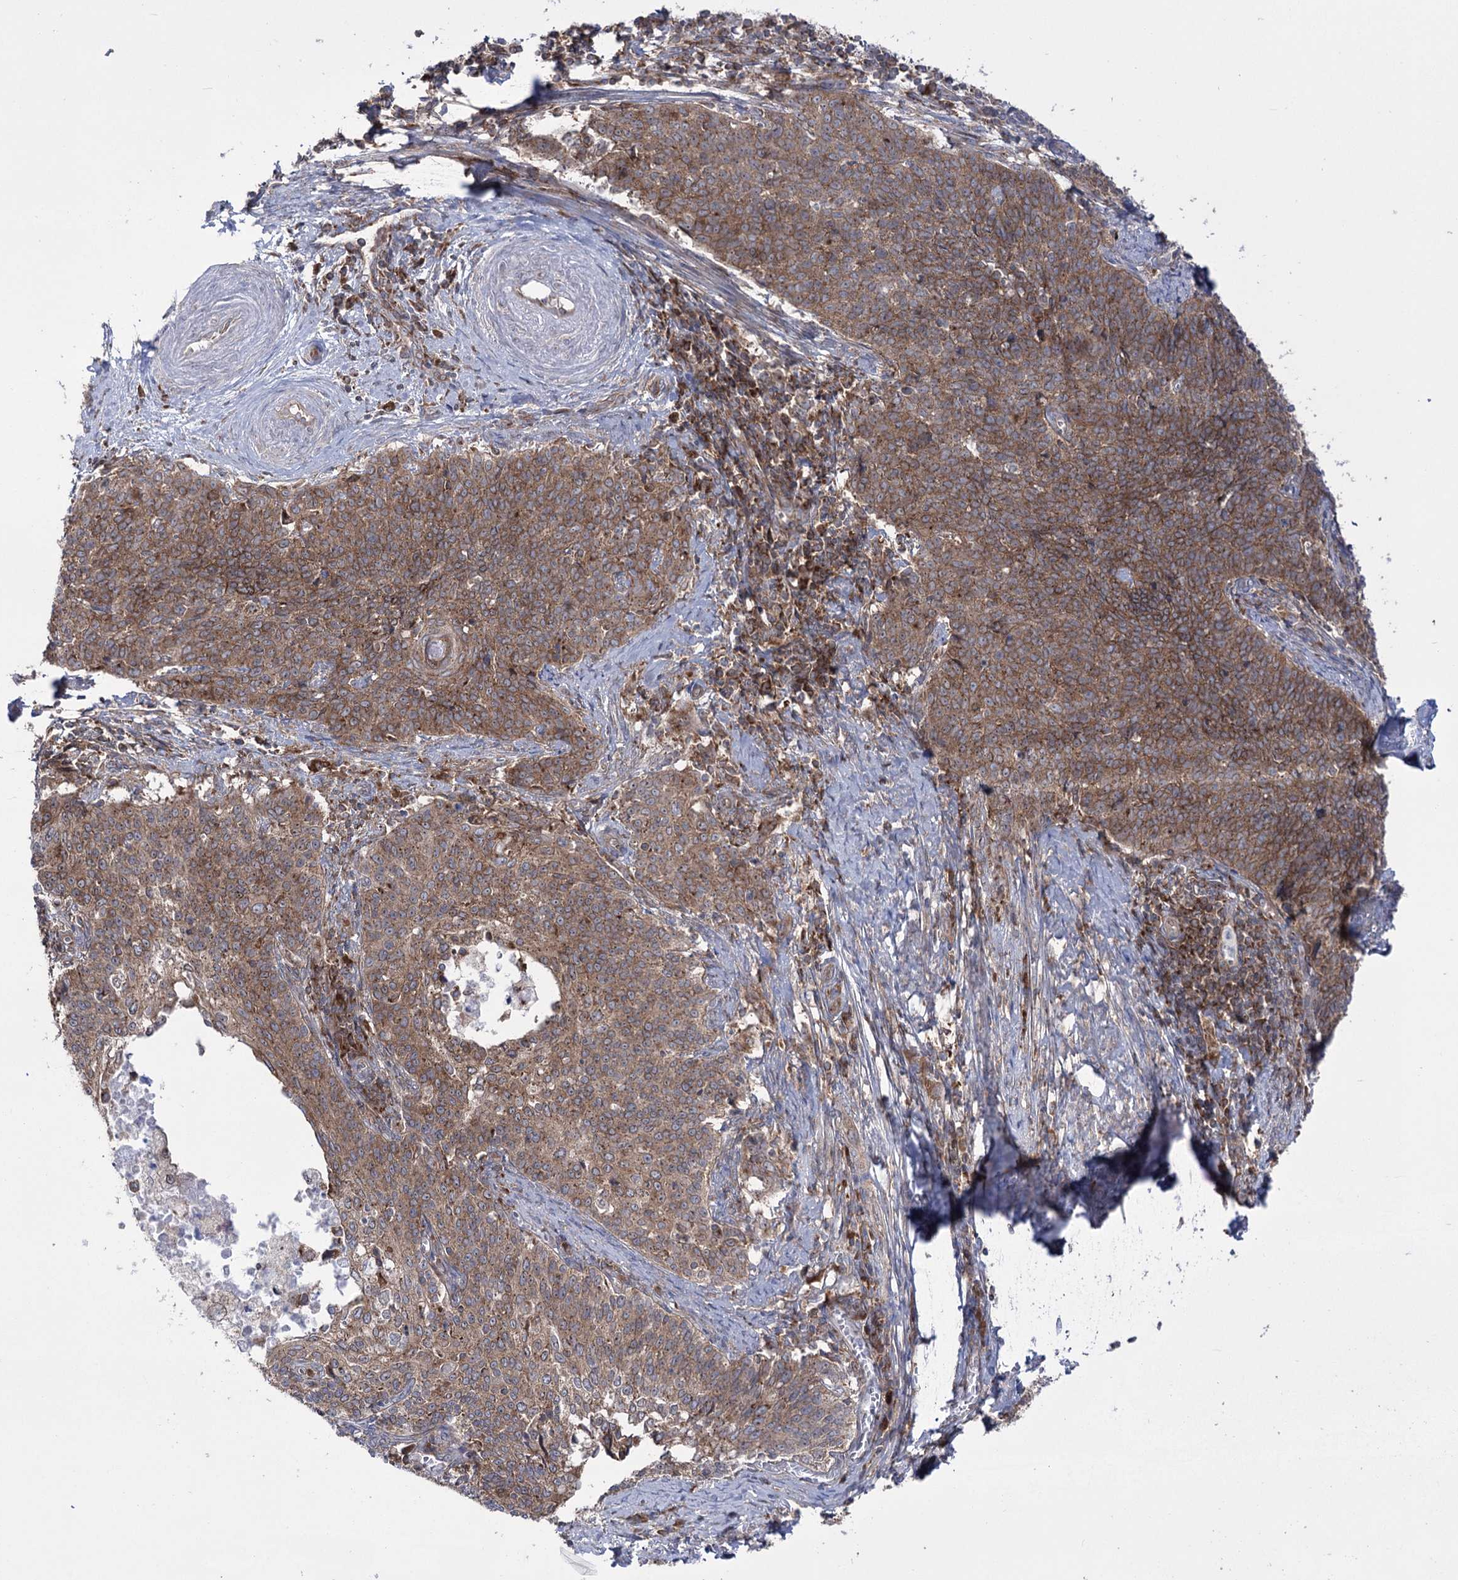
{"staining": {"intensity": "moderate", "quantity": ">75%", "location": "cytoplasmic/membranous"}, "tissue": "cervical cancer", "cell_type": "Tumor cells", "image_type": "cancer", "snomed": [{"axis": "morphology", "description": "Squamous cell carcinoma, NOS"}, {"axis": "topography", "description": "Cervix"}], "caption": "Human cervical squamous cell carcinoma stained with a brown dye displays moderate cytoplasmic/membranous positive positivity in about >75% of tumor cells.", "gene": "ZNF622", "patient": {"sex": "female", "age": 39}}